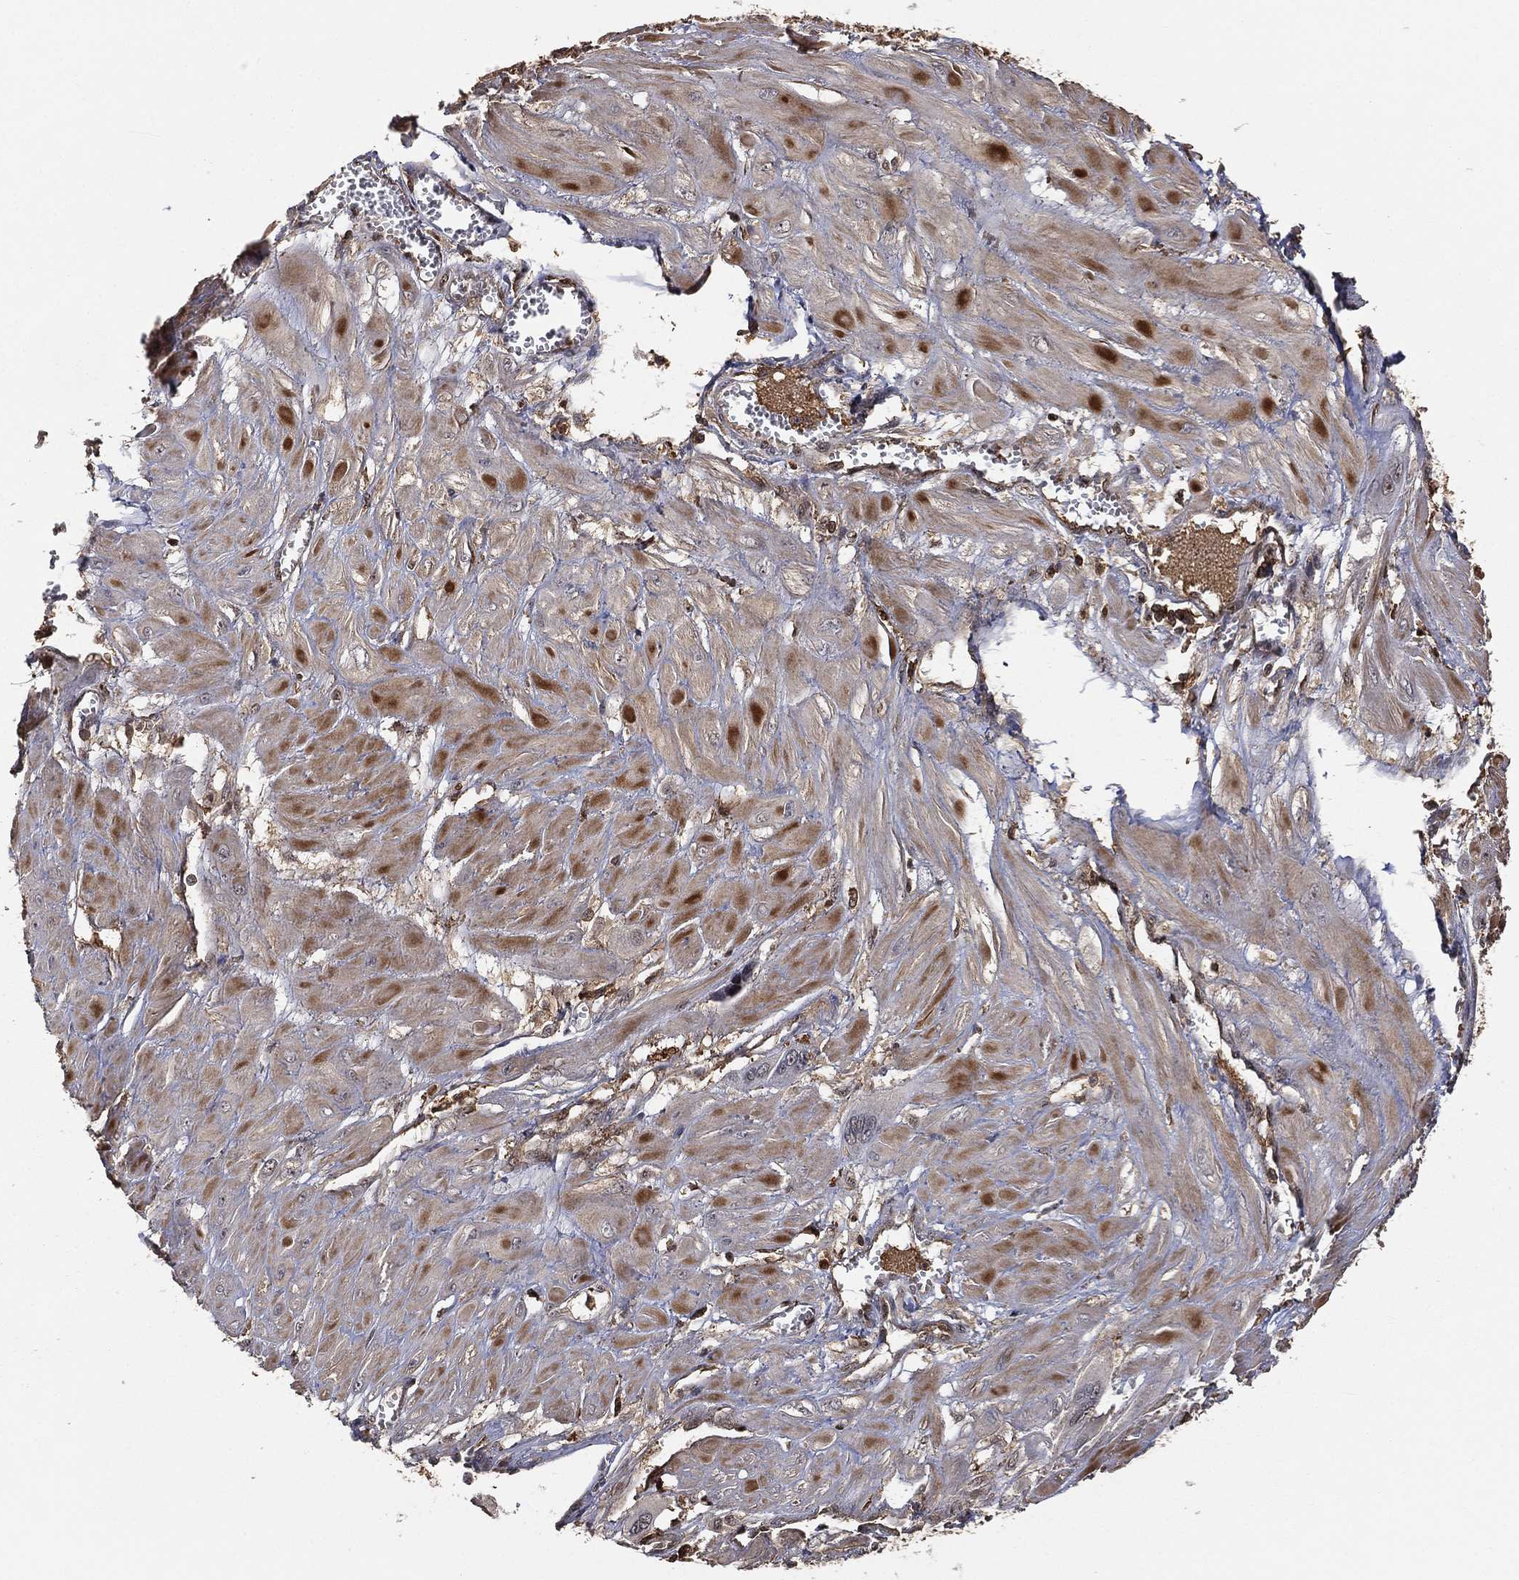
{"staining": {"intensity": "negative", "quantity": "none", "location": "none"}, "tissue": "cervical cancer", "cell_type": "Tumor cells", "image_type": "cancer", "snomed": [{"axis": "morphology", "description": "Squamous cell carcinoma, NOS"}, {"axis": "topography", "description": "Cervix"}], "caption": "The immunohistochemistry (IHC) histopathology image has no significant positivity in tumor cells of cervical cancer tissue. (Stains: DAB immunohistochemistry (IHC) with hematoxylin counter stain, Microscopy: brightfield microscopy at high magnification).", "gene": "CRYL1", "patient": {"sex": "female", "age": 34}}